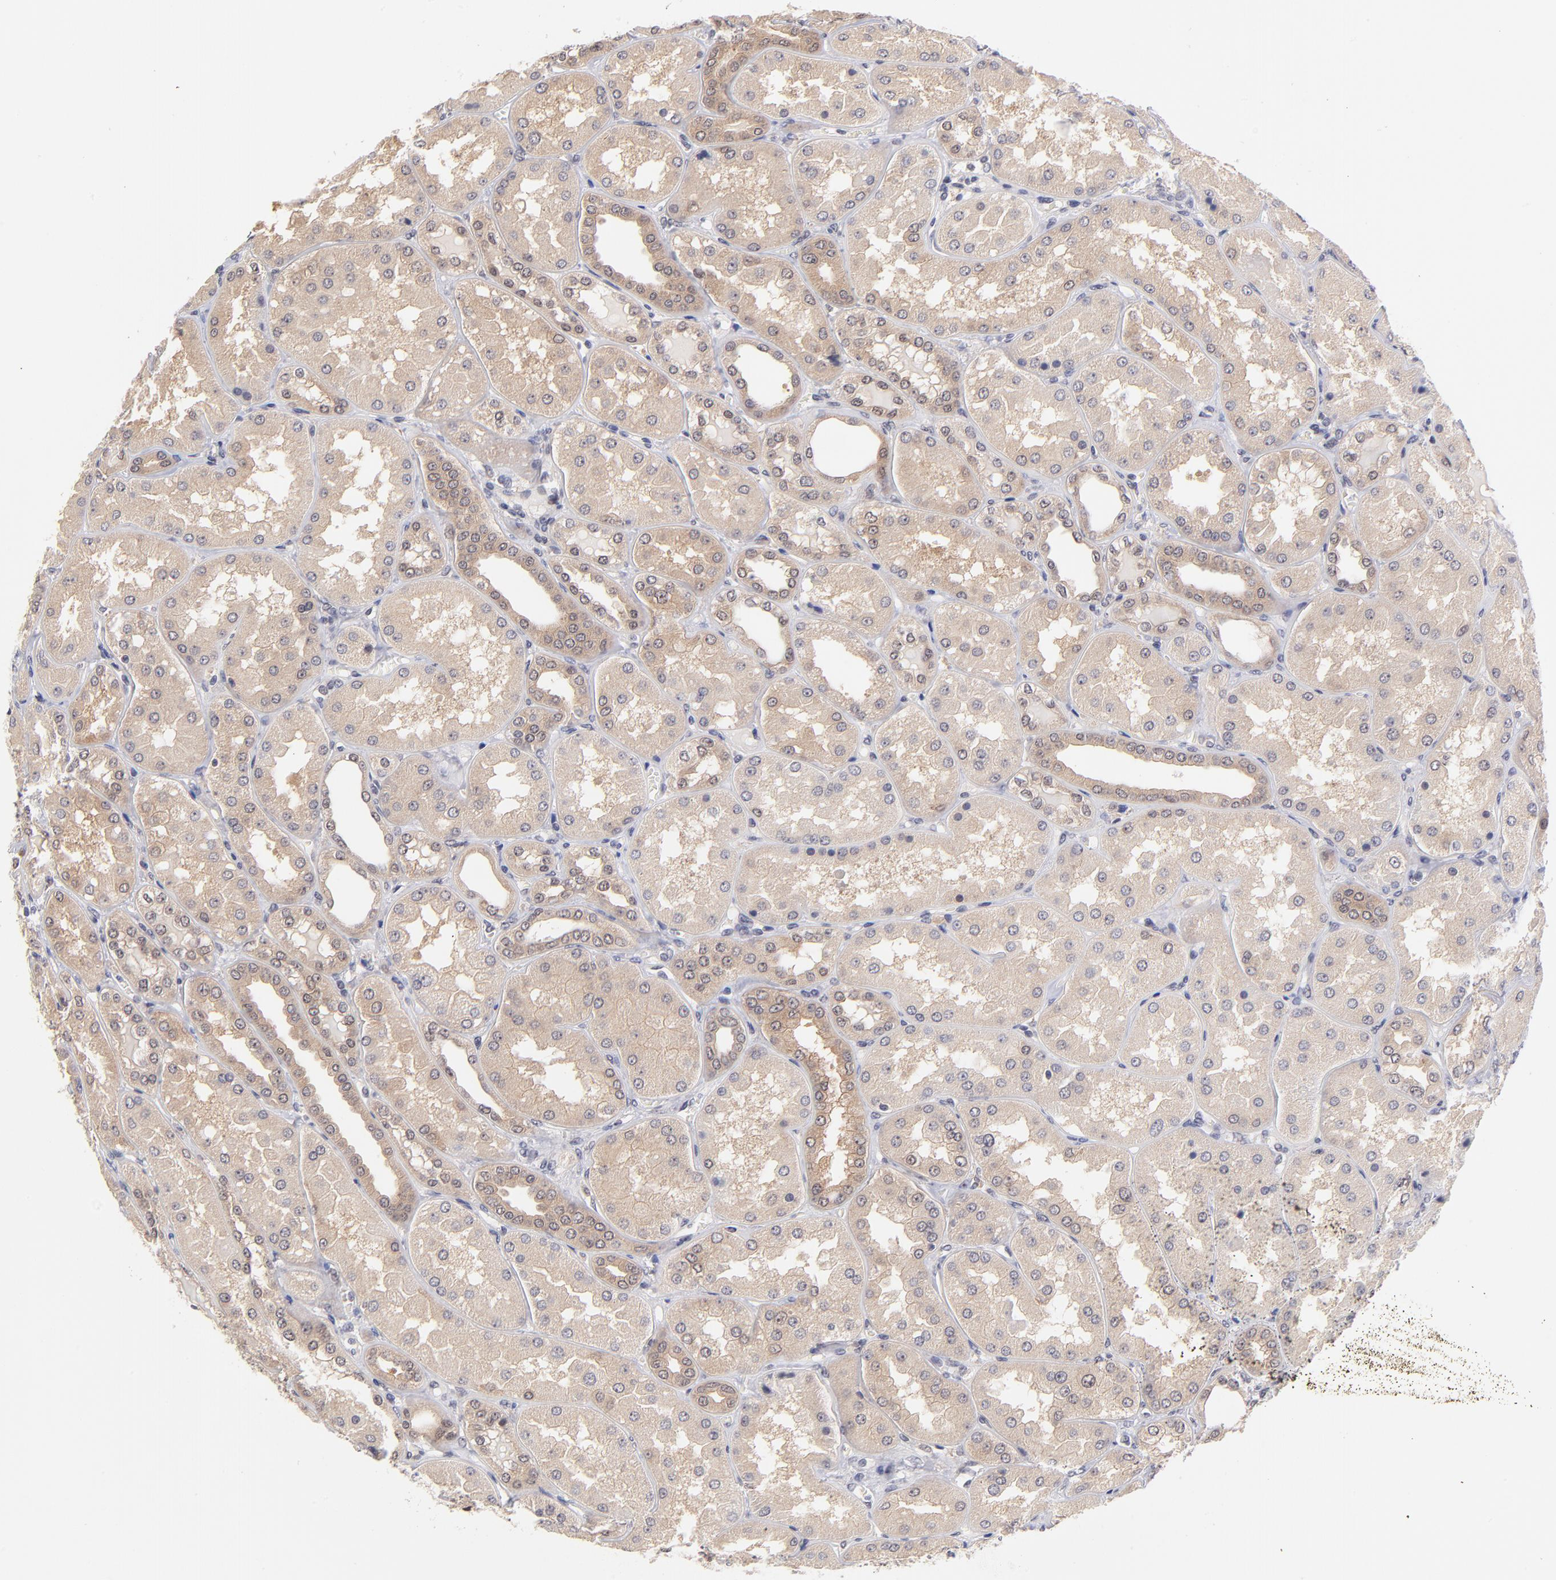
{"staining": {"intensity": "weak", "quantity": "25%-75%", "location": "cytoplasmic/membranous"}, "tissue": "kidney", "cell_type": "Cells in glomeruli", "image_type": "normal", "snomed": [{"axis": "morphology", "description": "Normal tissue, NOS"}, {"axis": "topography", "description": "Kidney"}], "caption": "The immunohistochemical stain shows weak cytoplasmic/membranous positivity in cells in glomeruli of benign kidney. The protein is shown in brown color, while the nuclei are stained blue.", "gene": "UBE2E2", "patient": {"sex": "female", "age": 56}}